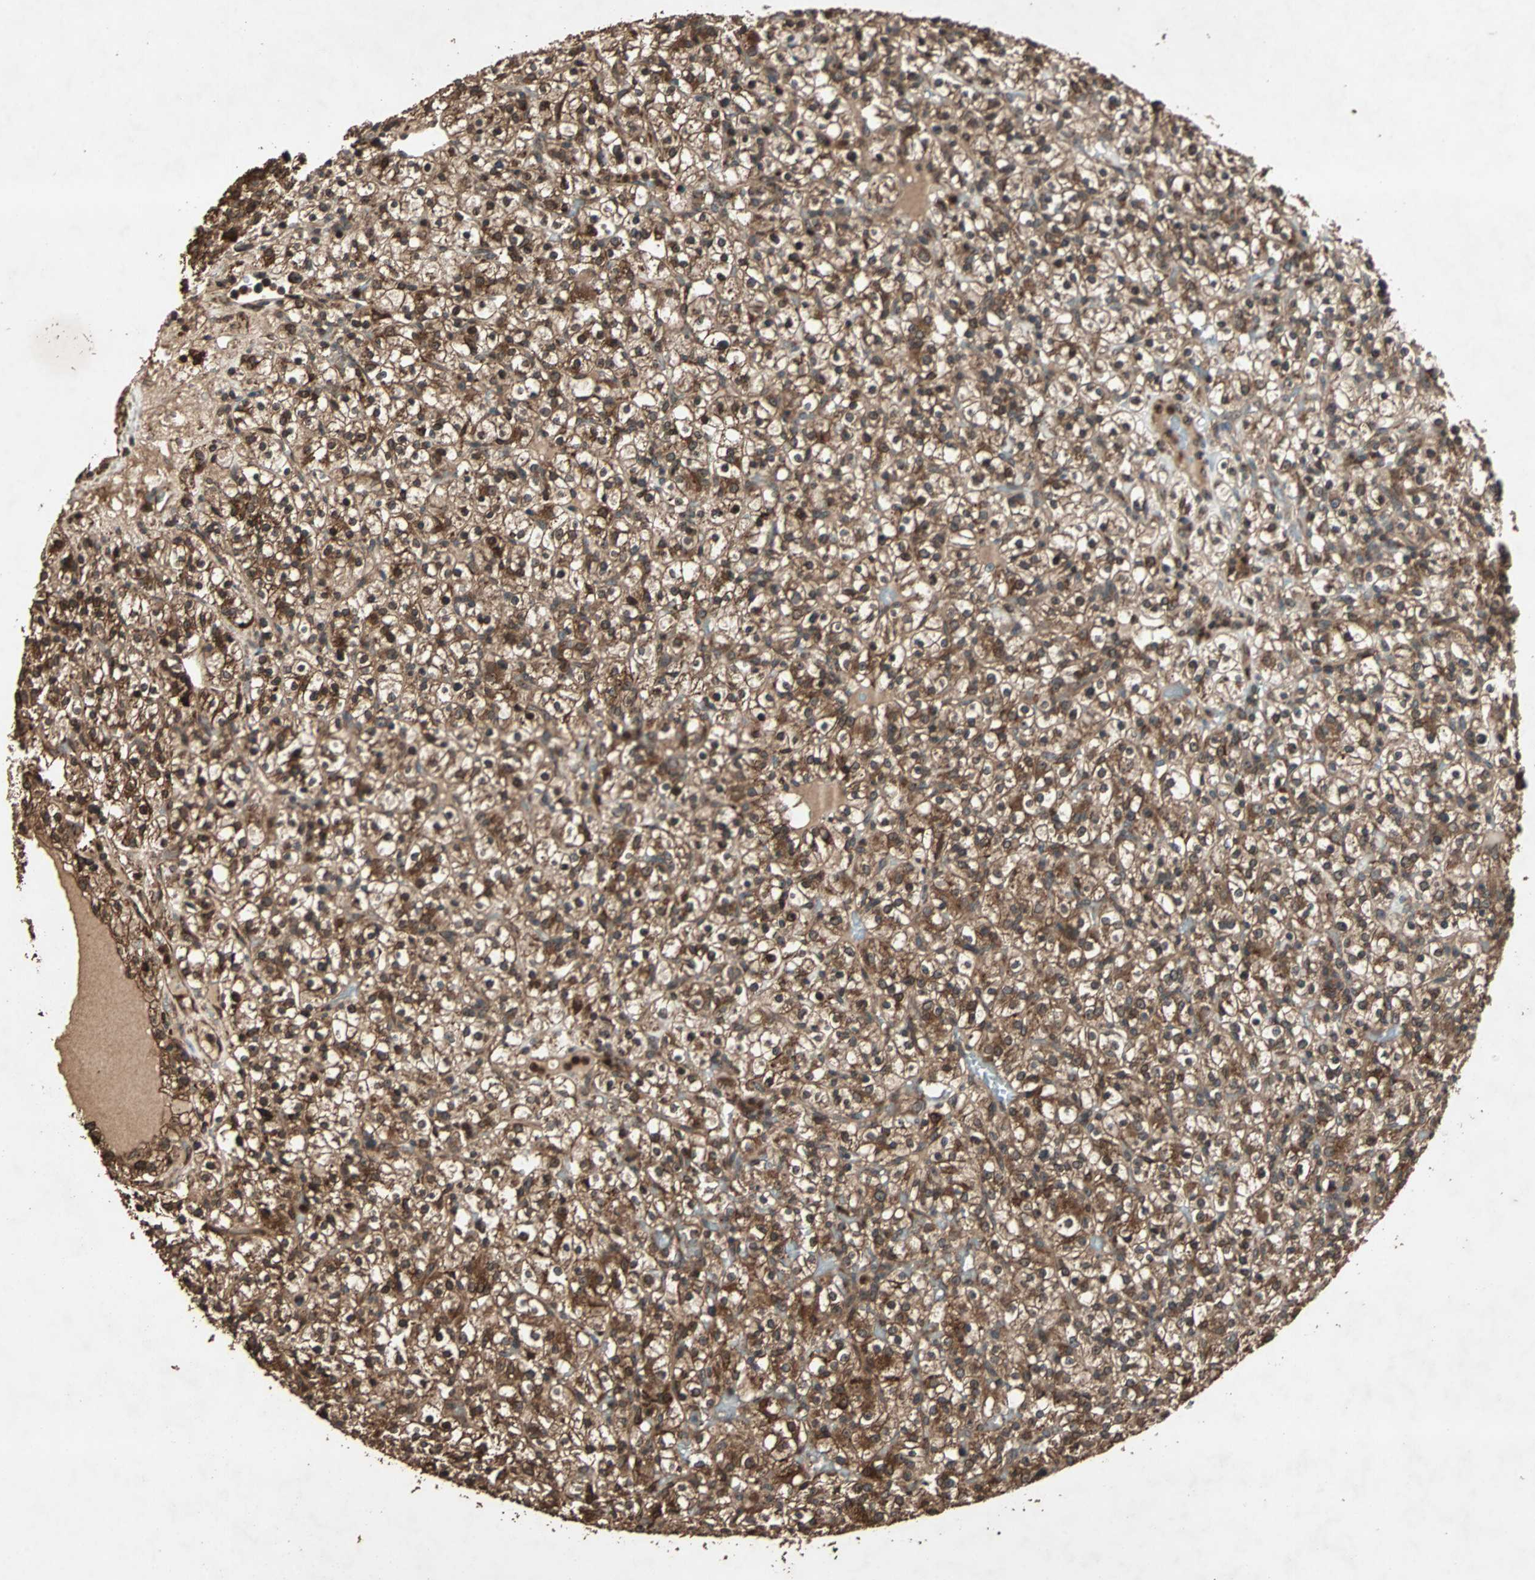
{"staining": {"intensity": "strong", "quantity": ">75%", "location": "cytoplasmic/membranous"}, "tissue": "renal cancer", "cell_type": "Tumor cells", "image_type": "cancer", "snomed": [{"axis": "morphology", "description": "Normal tissue, NOS"}, {"axis": "morphology", "description": "Adenocarcinoma, NOS"}, {"axis": "topography", "description": "Kidney"}], "caption": "DAB immunohistochemical staining of adenocarcinoma (renal) demonstrates strong cytoplasmic/membranous protein staining in about >75% of tumor cells.", "gene": "LAMTOR5", "patient": {"sex": "female", "age": 72}}